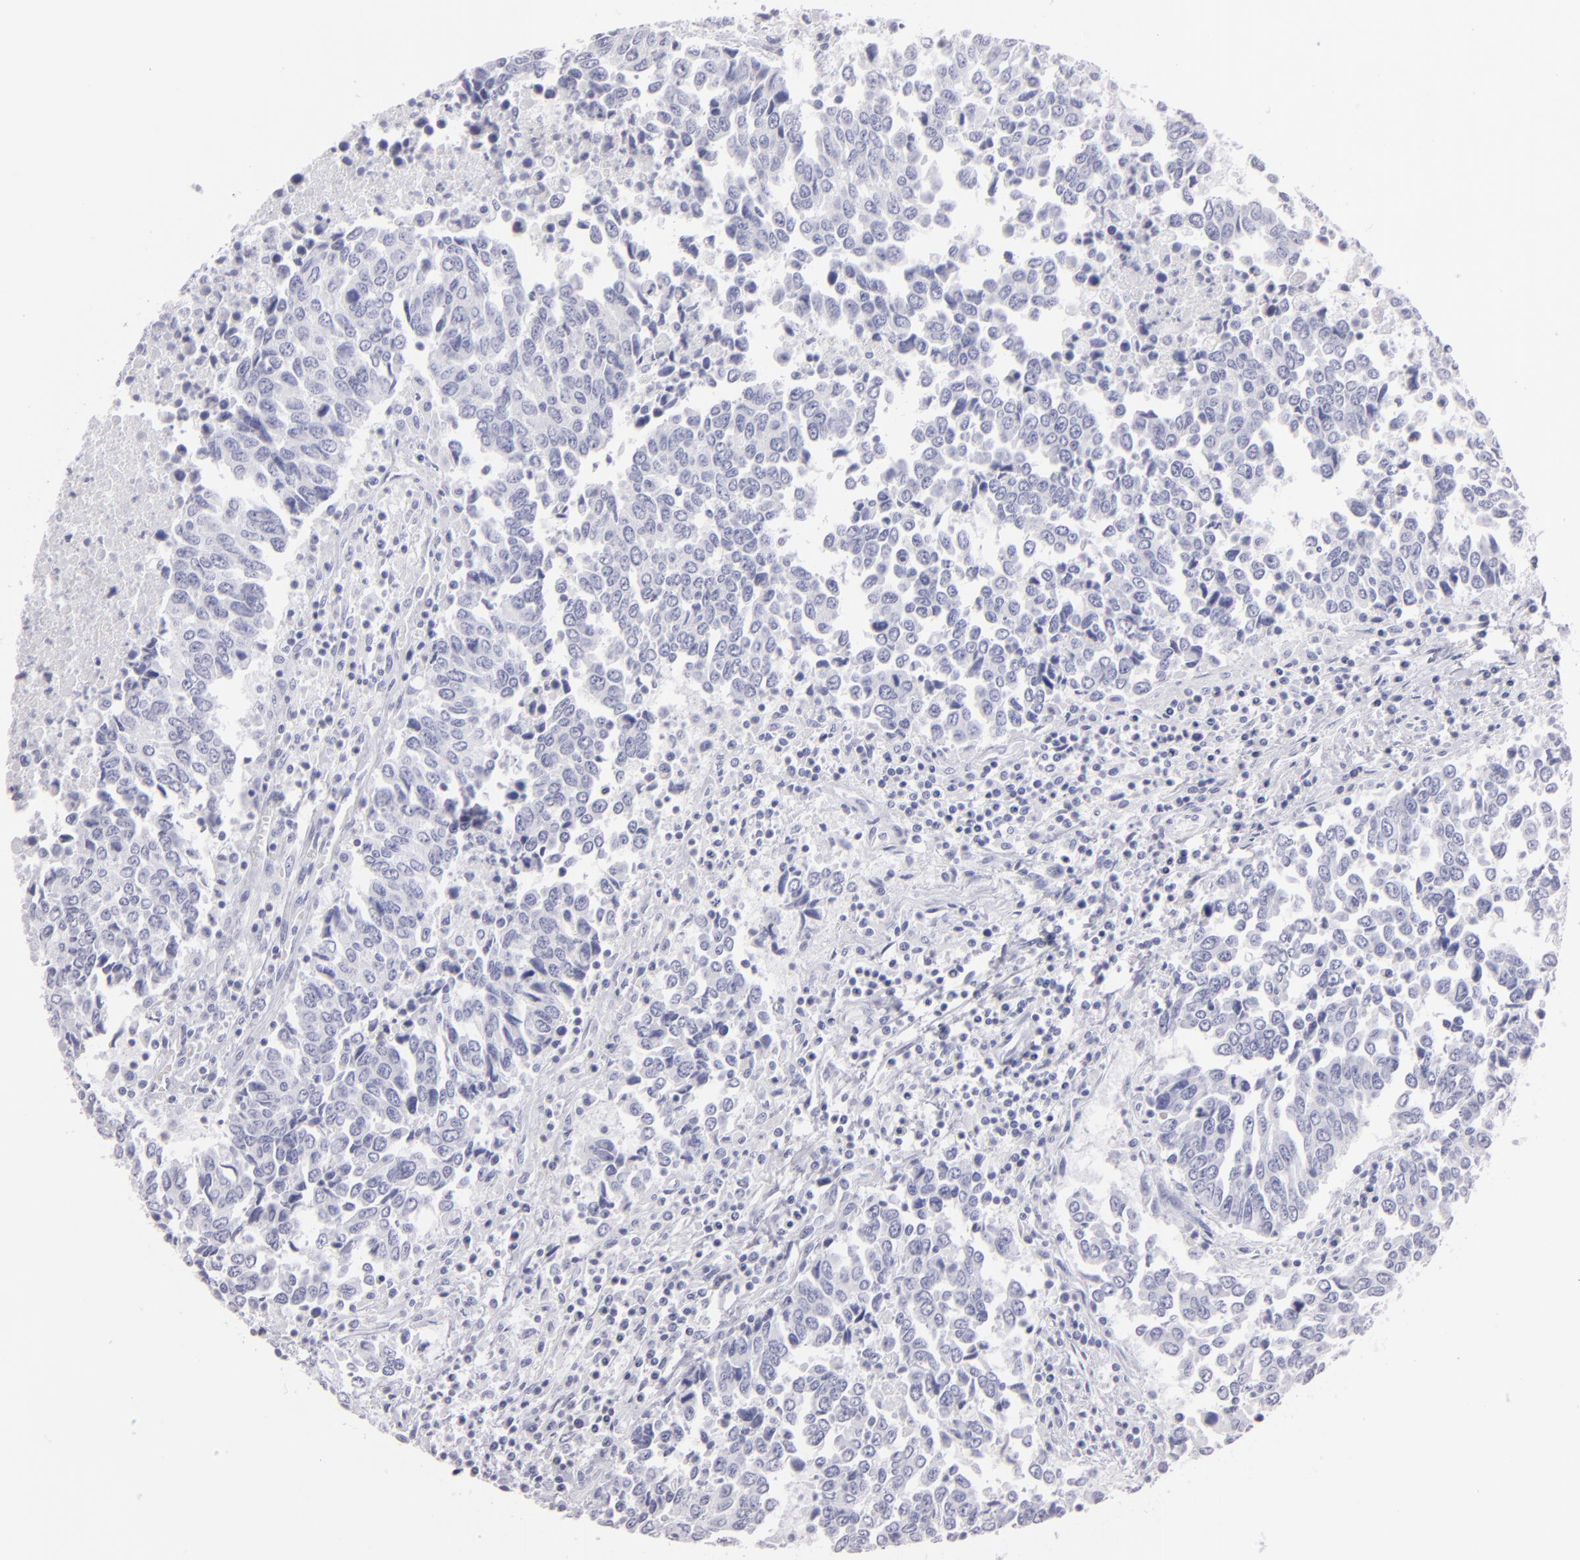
{"staining": {"intensity": "negative", "quantity": "none", "location": "none"}, "tissue": "urothelial cancer", "cell_type": "Tumor cells", "image_type": "cancer", "snomed": [{"axis": "morphology", "description": "Urothelial carcinoma, High grade"}, {"axis": "topography", "description": "Urinary bladder"}], "caption": "Protein analysis of urothelial carcinoma (high-grade) exhibits no significant staining in tumor cells.", "gene": "FLG", "patient": {"sex": "male", "age": 86}}